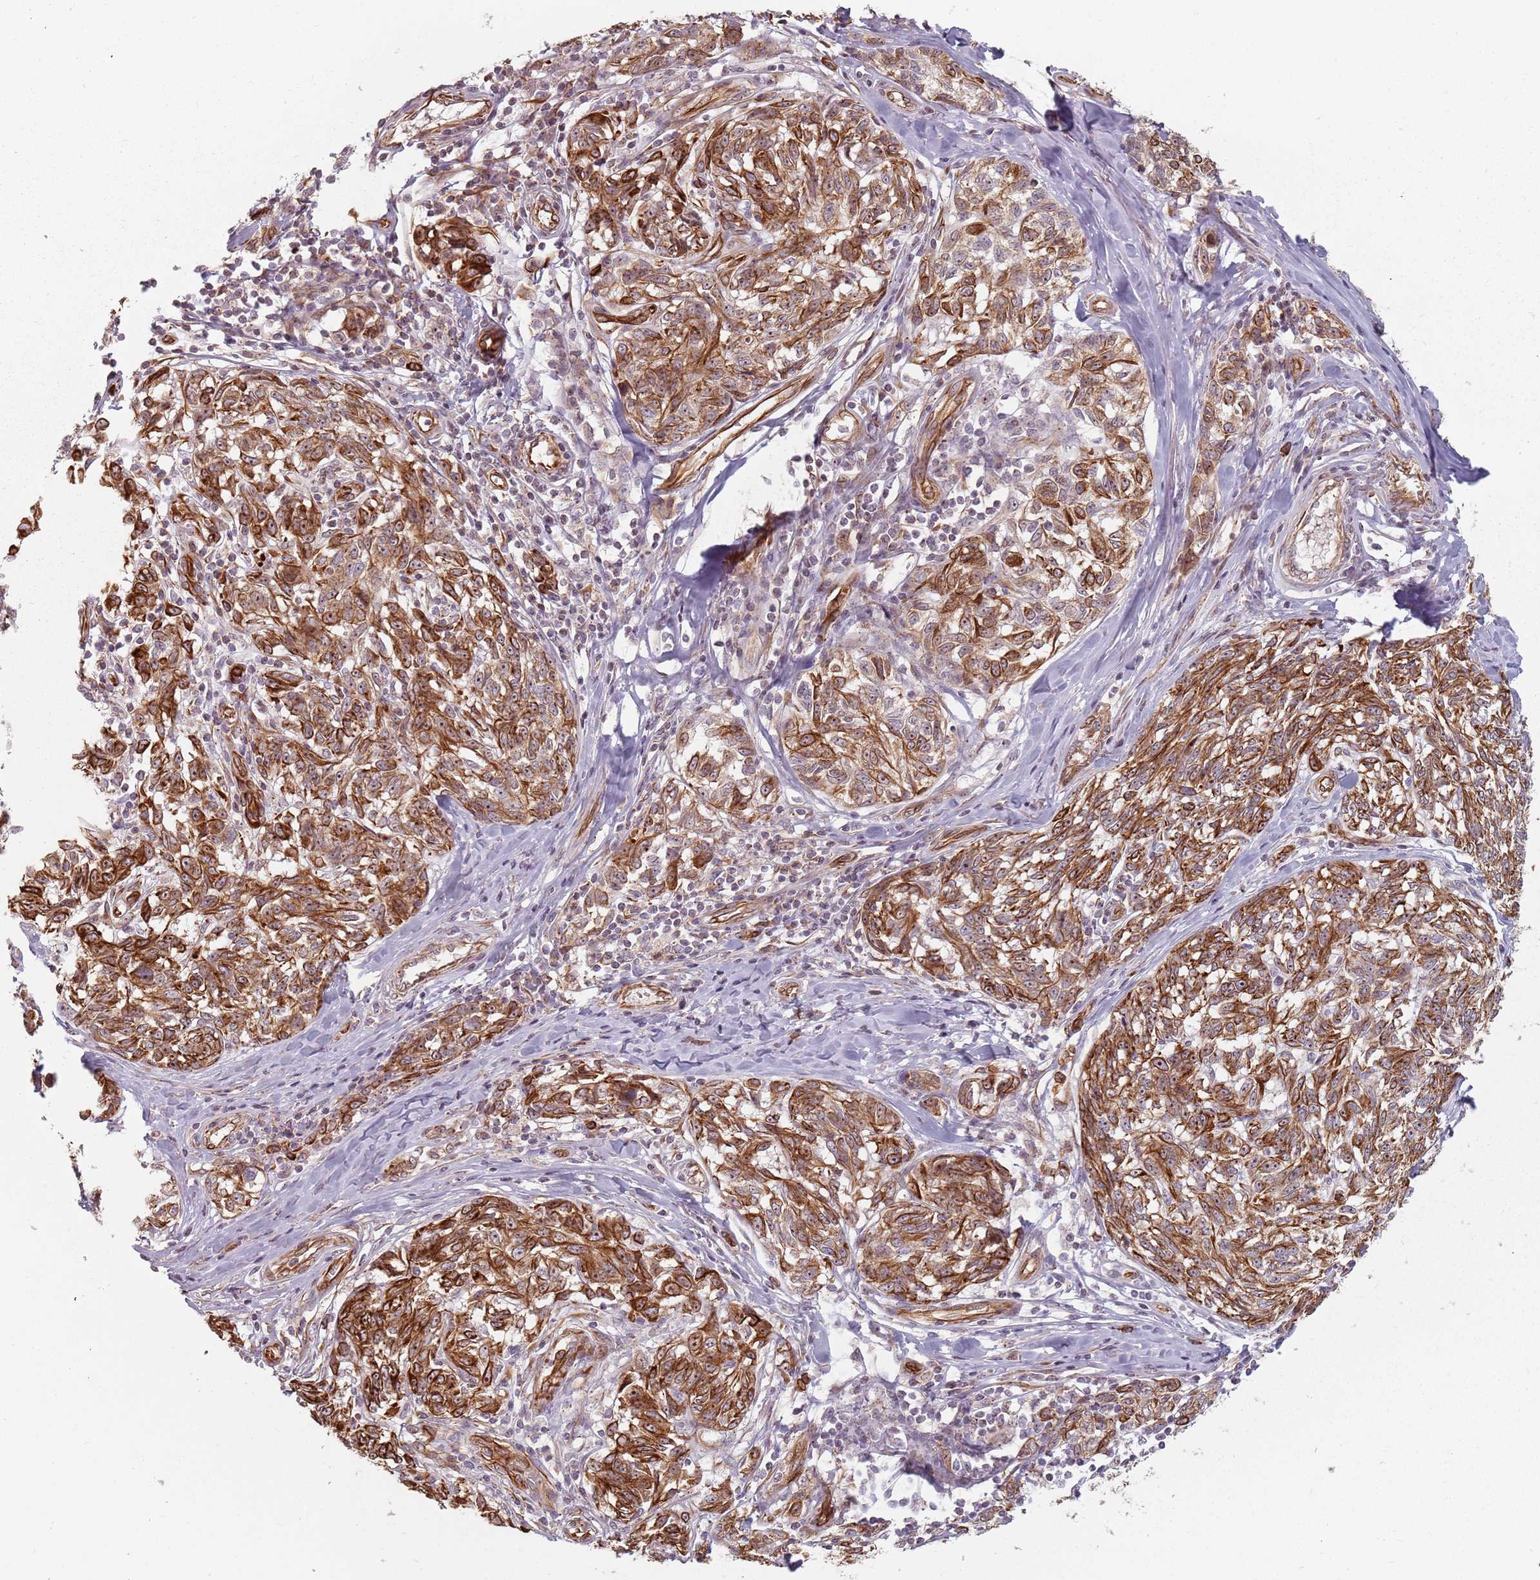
{"staining": {"intensity": "strong", "quantity": ">75%", "location": "cytoplasmic/membranous,nuclear"}, "tissue": "melanoma", "cell_type": "Tumor cells", "image_type": "cancer", "snomed": [{"axis": "morphology", "description": "Normal tissue, NOS"}, {"axis": "morphology", "description": "Malignant melanoma, NOS"}, {"axis": "topography", "description": "Skin"}], "caption": "Immunohistochemistry photomicrograph of neoplastic tissue: human malignant melanoma stained using immunohistochemistry displays high levels of strong protein expression localized specifically in the cytoplasmic/membranous and nuclear of tumor cells, appearing as a cytoplasmic/membranous and nuclear brown color.", "gene": "GAS2L3", "patient": {"sex": "female", "age": 64}}